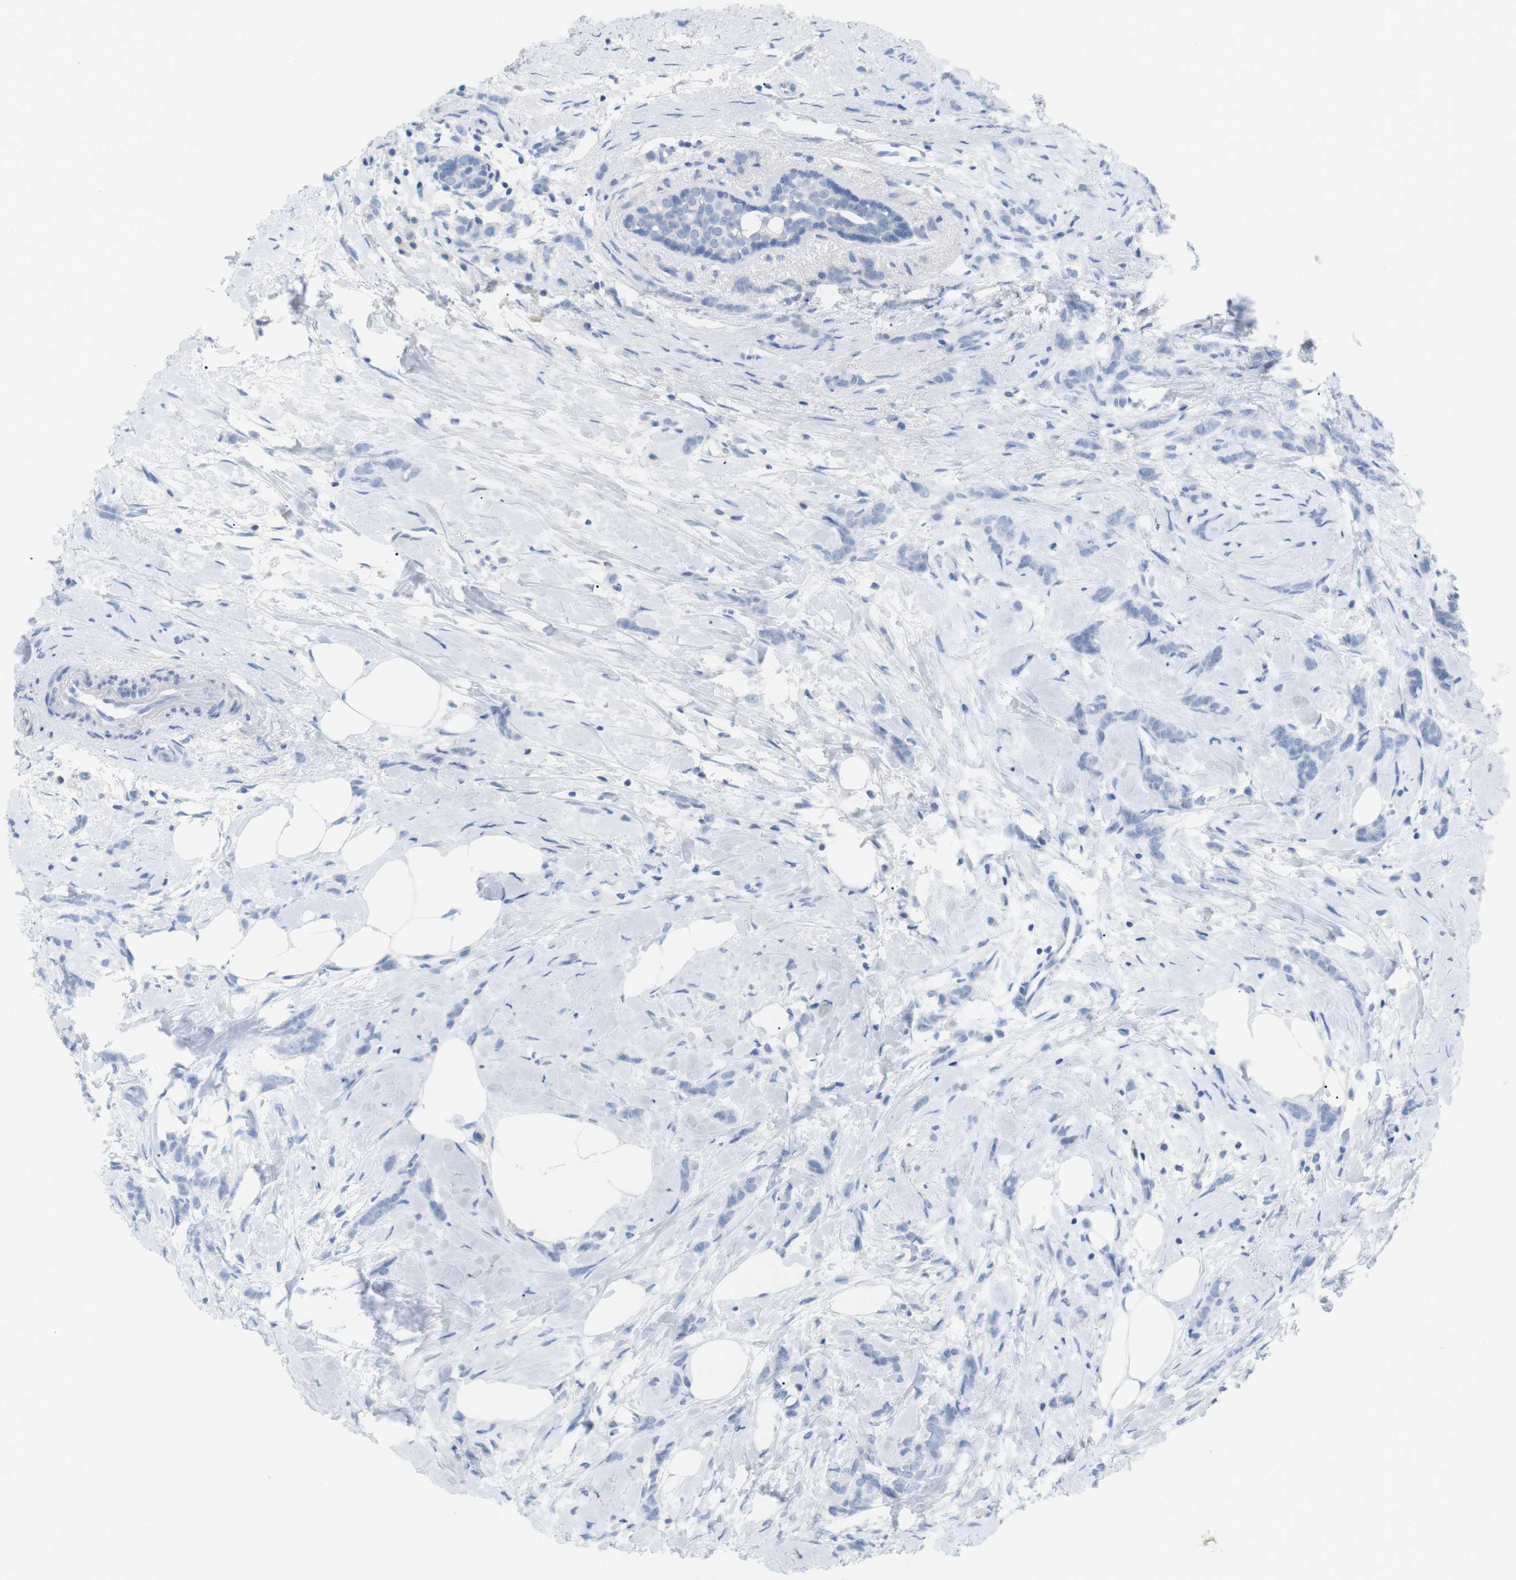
{"staining": {"intensity": "negative", "quantity": "none", "location": "none"}, "tissue": "breast cancer", "cell_type": "Tumor cells", "image_type": "cancer", "snomed": [{"axis": "morphology", "description": "Lobular carcinoma, in situ"}, {"axis": "morphology", "description": "Lobular carcinoma"}, {"axis": "topography", "description": "Breast"}], "caption": "The IHC image has no significant positivity in tumor cells of lobular carcinoma in situ (breast) tissue.", "gene": "HBG2", "patient": {"sex": "female", "age": 41}}